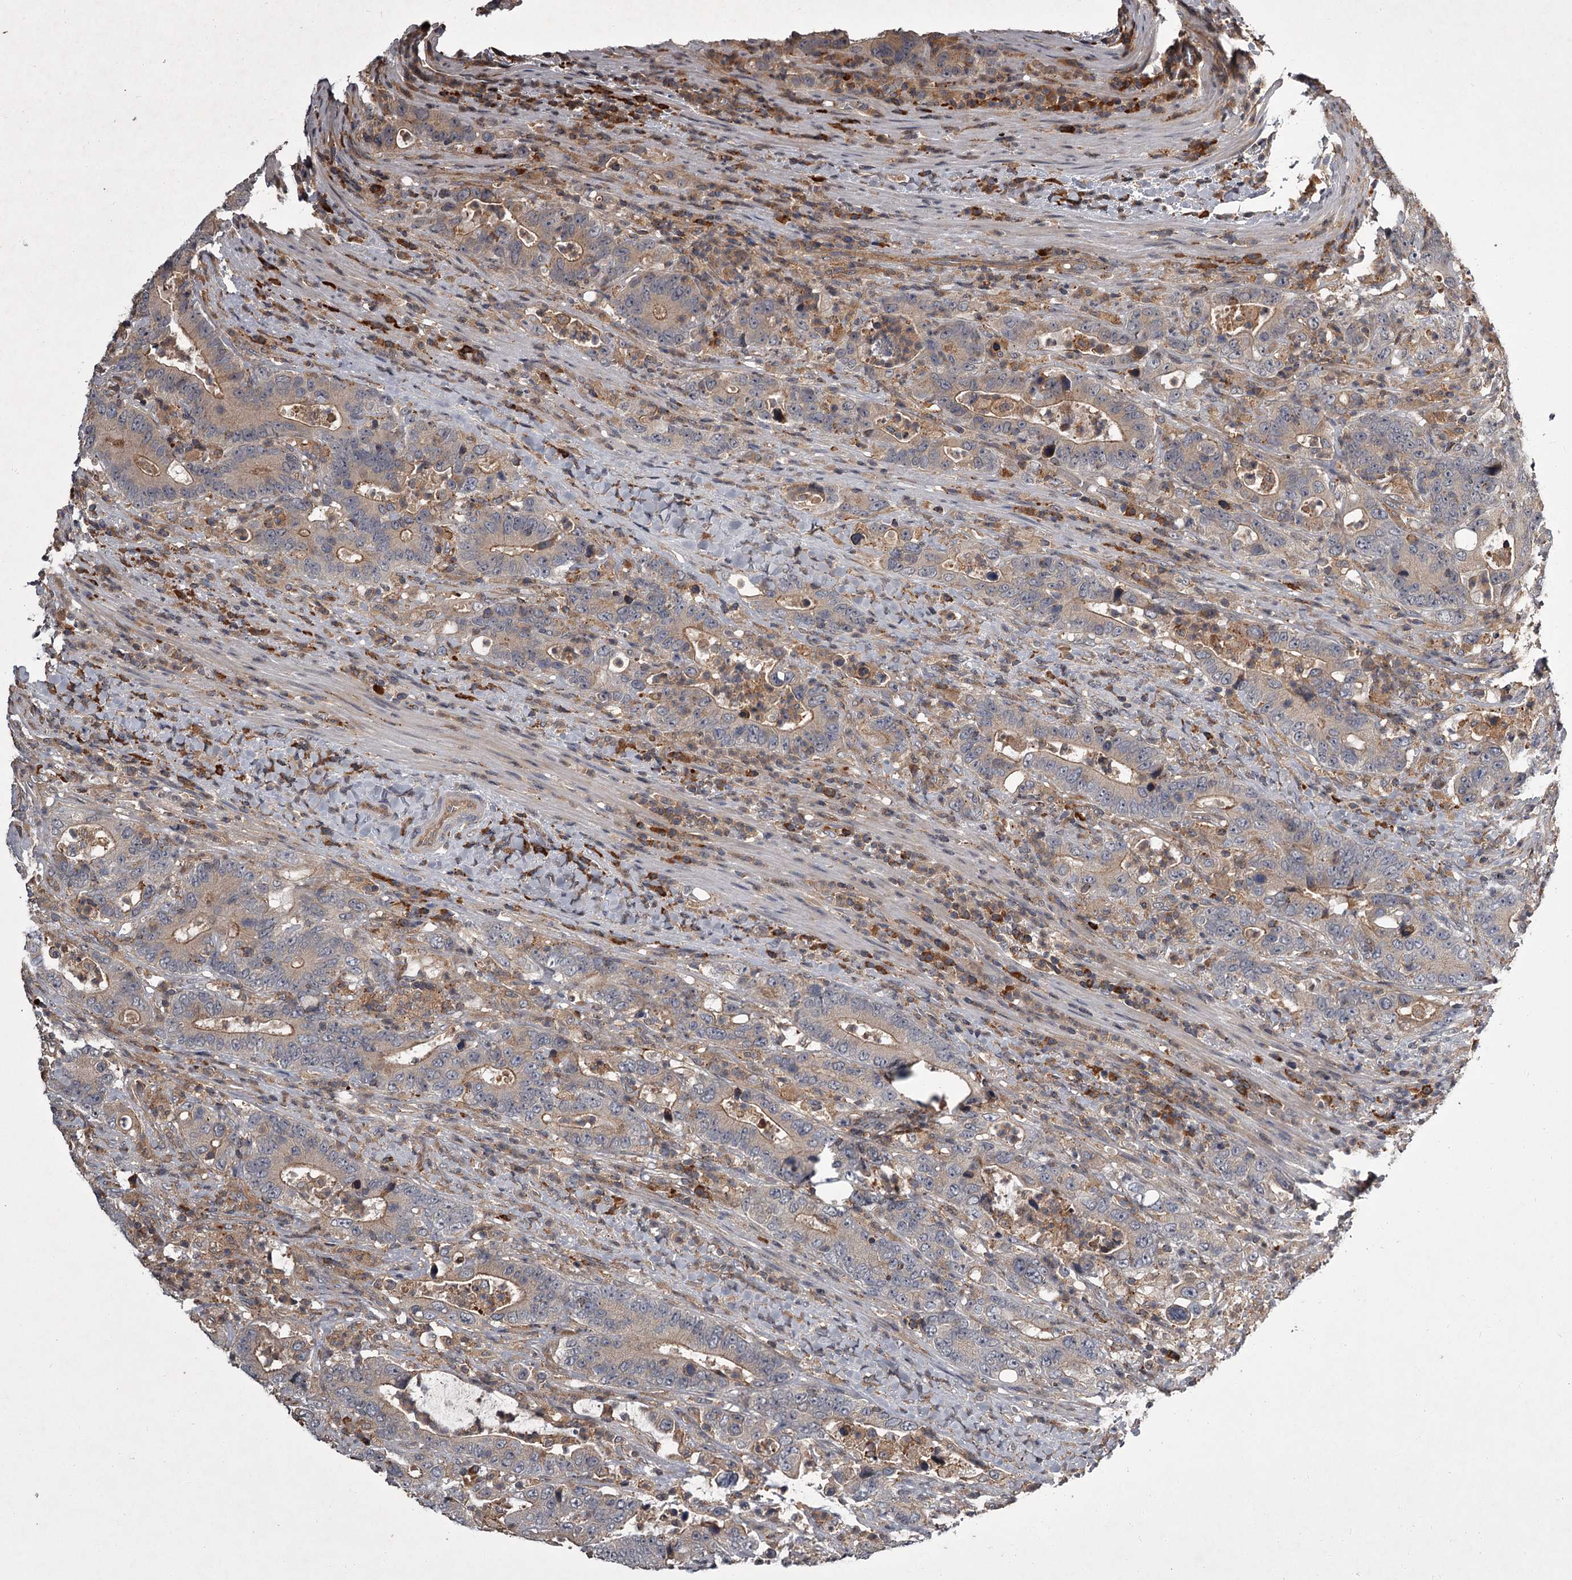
{"staining": {"intensity": "weak", "quantity": "25%-75%", "location": "cytoplasmic/membranous"}, "tissue": "colorectal cancer", "cell_type": "Tumor cells", "image_type": "cancer", "snomed": [{"axis": "morphology", "description": "Adenocarcinoma, NOS"}, {"axis": "topography", "description": "Colon"}], "caption": "This photomicrograph reveals immunohistochemistry staining of human colorectal adenocarcinoma, with low weak cytoplasmic/membranous expression in about 25%-75% of tumor cells.", "gene": "UNC93B1", "patient": {"sex": "female", "age": 75}}